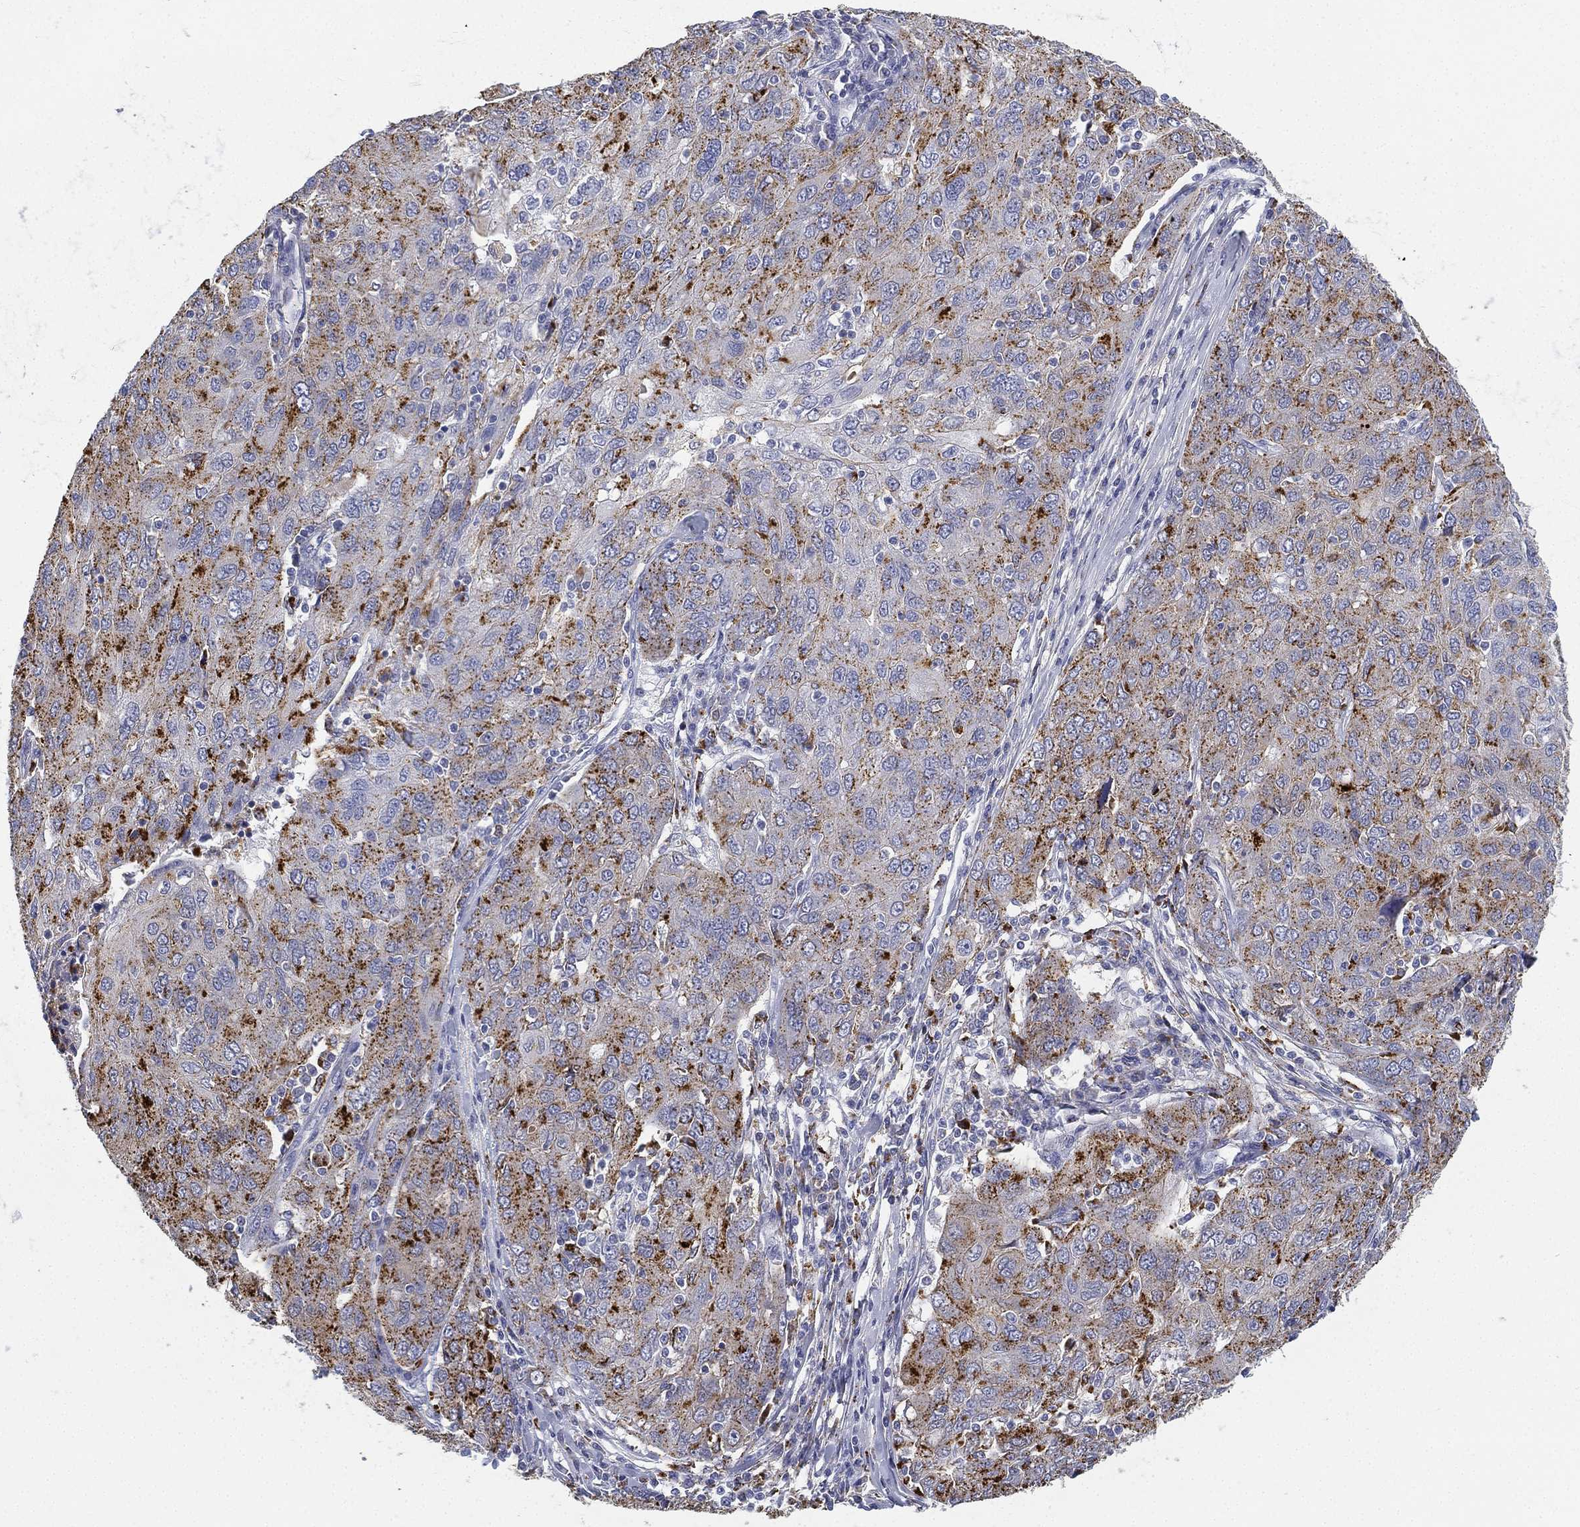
{"staining": {"intensity": "strong", "quantity": "25%-75%", "location": "cytoplasmic/membranous"}, "tissue": "ovarian cancer", "cell_type": "Tumor cells", "image_type": "cancer", "snomed": [{"axis": "morphology", "description": "Carcinoma, endometroid"}, {"axis": "topography", "description": "Ovary"}], "caption": "Endometroid carcinoma (ovarian) was stained to show a protein in brown. There is high levels of strong cytoplasmic/membranous expression in about 25%-75% of tumor cells. (DAB IHC, brown staining for protein, blue staining for nuclei).", "gene": "NPC2", "patient": {"sex": "female", "age": 50}}